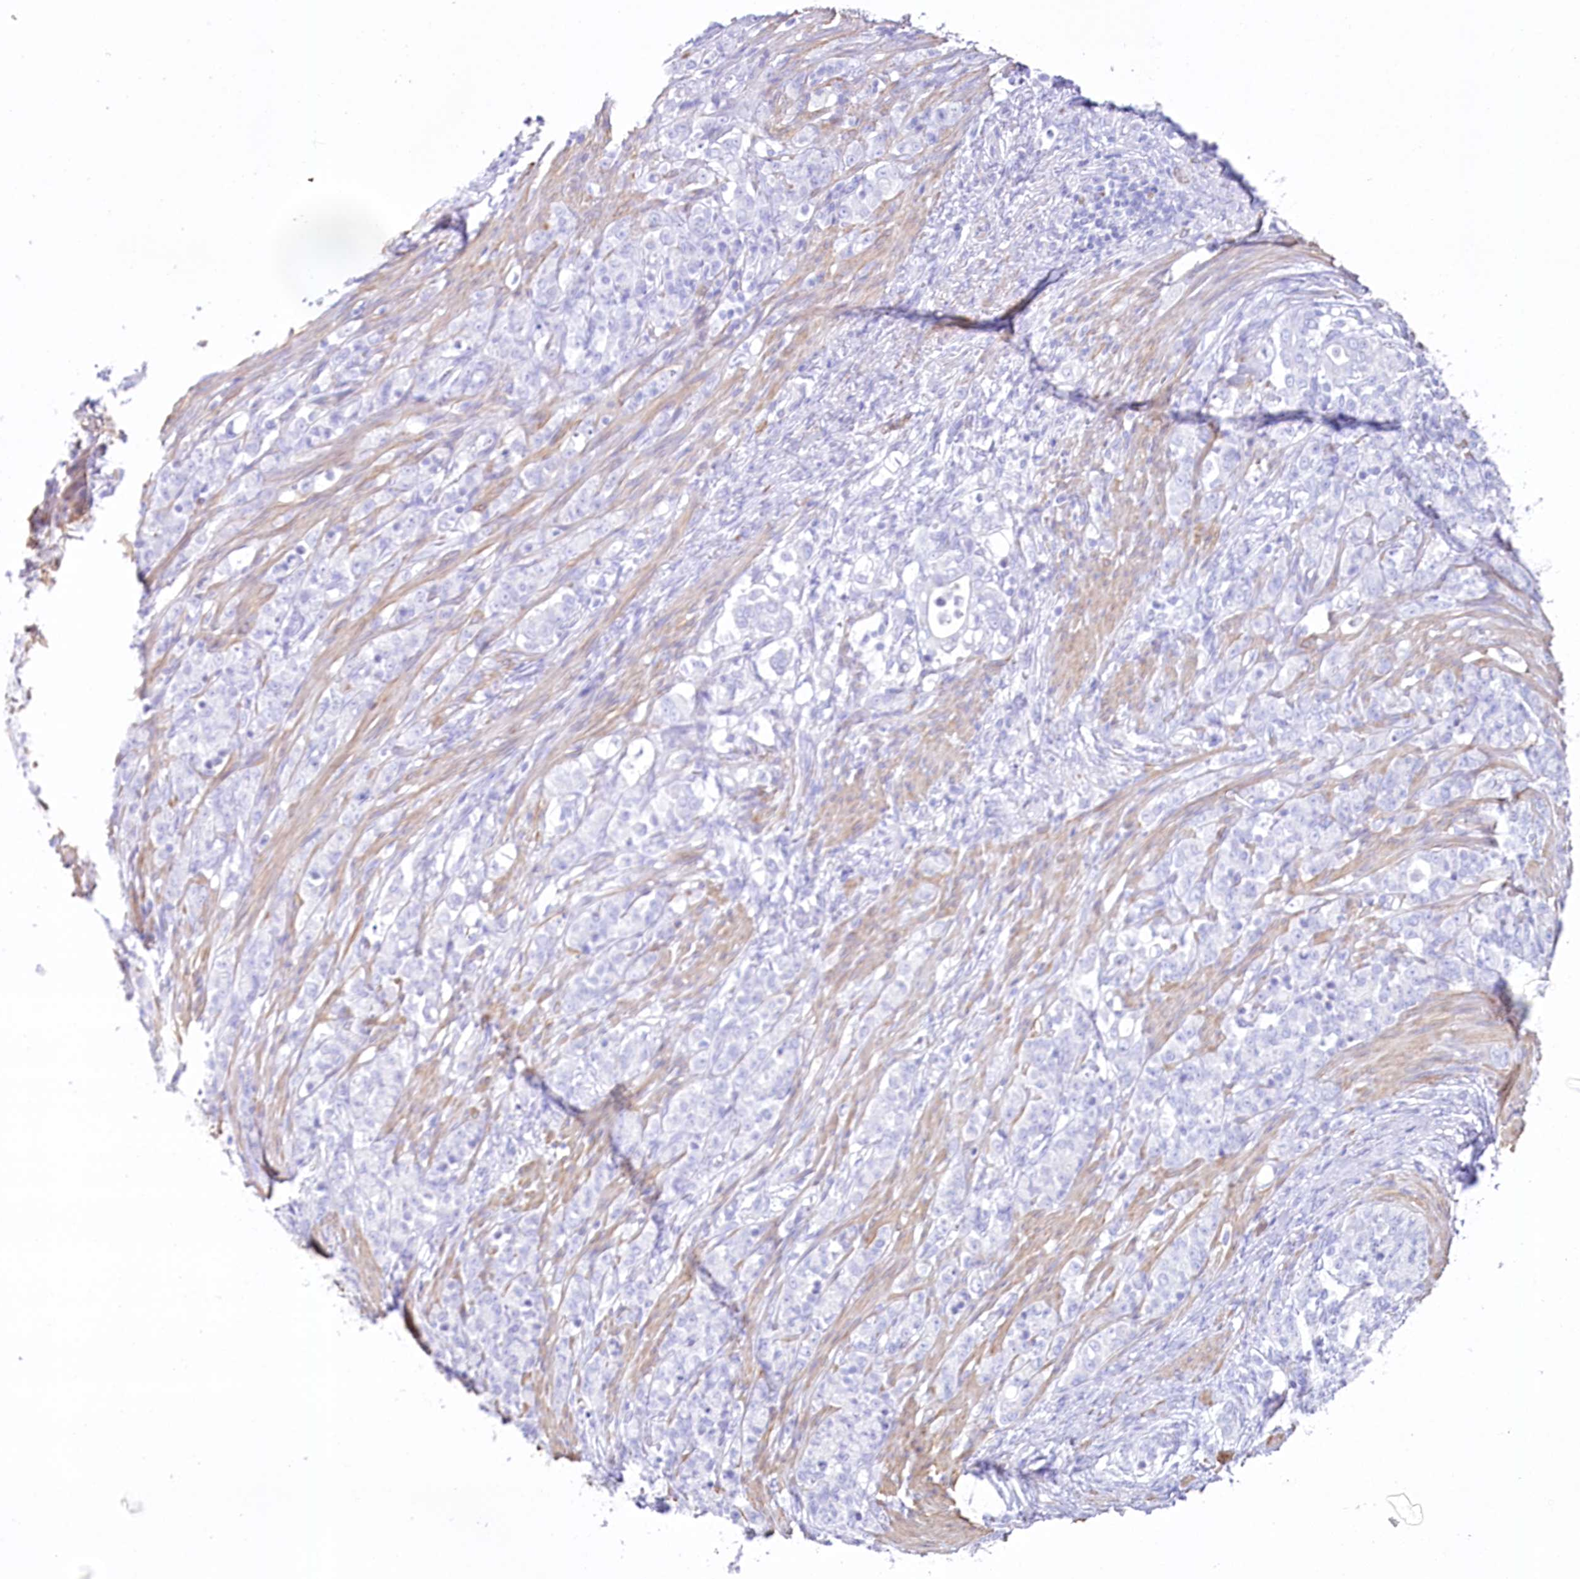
{"staining": {"intensity": "negative", "quantity": "none", "location": "none"}, "tissue": "stomach cancer", "cell_type": "Tumor cells", "image_type": "cancer", "snomed": [{"axis": "morphology", "description": "Adenocarcinoma, NOS"}, {"axis": "topography", "description": "Stomach"}], "caption": "High magnification brightfield microscopy of adenocarcinoma (stomach) stained with DAB (3,3'-diaminobenzidine) (brown) and counterstained with hematoxylin (blue): tumor cells show no significant expression.", "gene": "CSN3", "patient": {"sex": "female", "age": 79}}